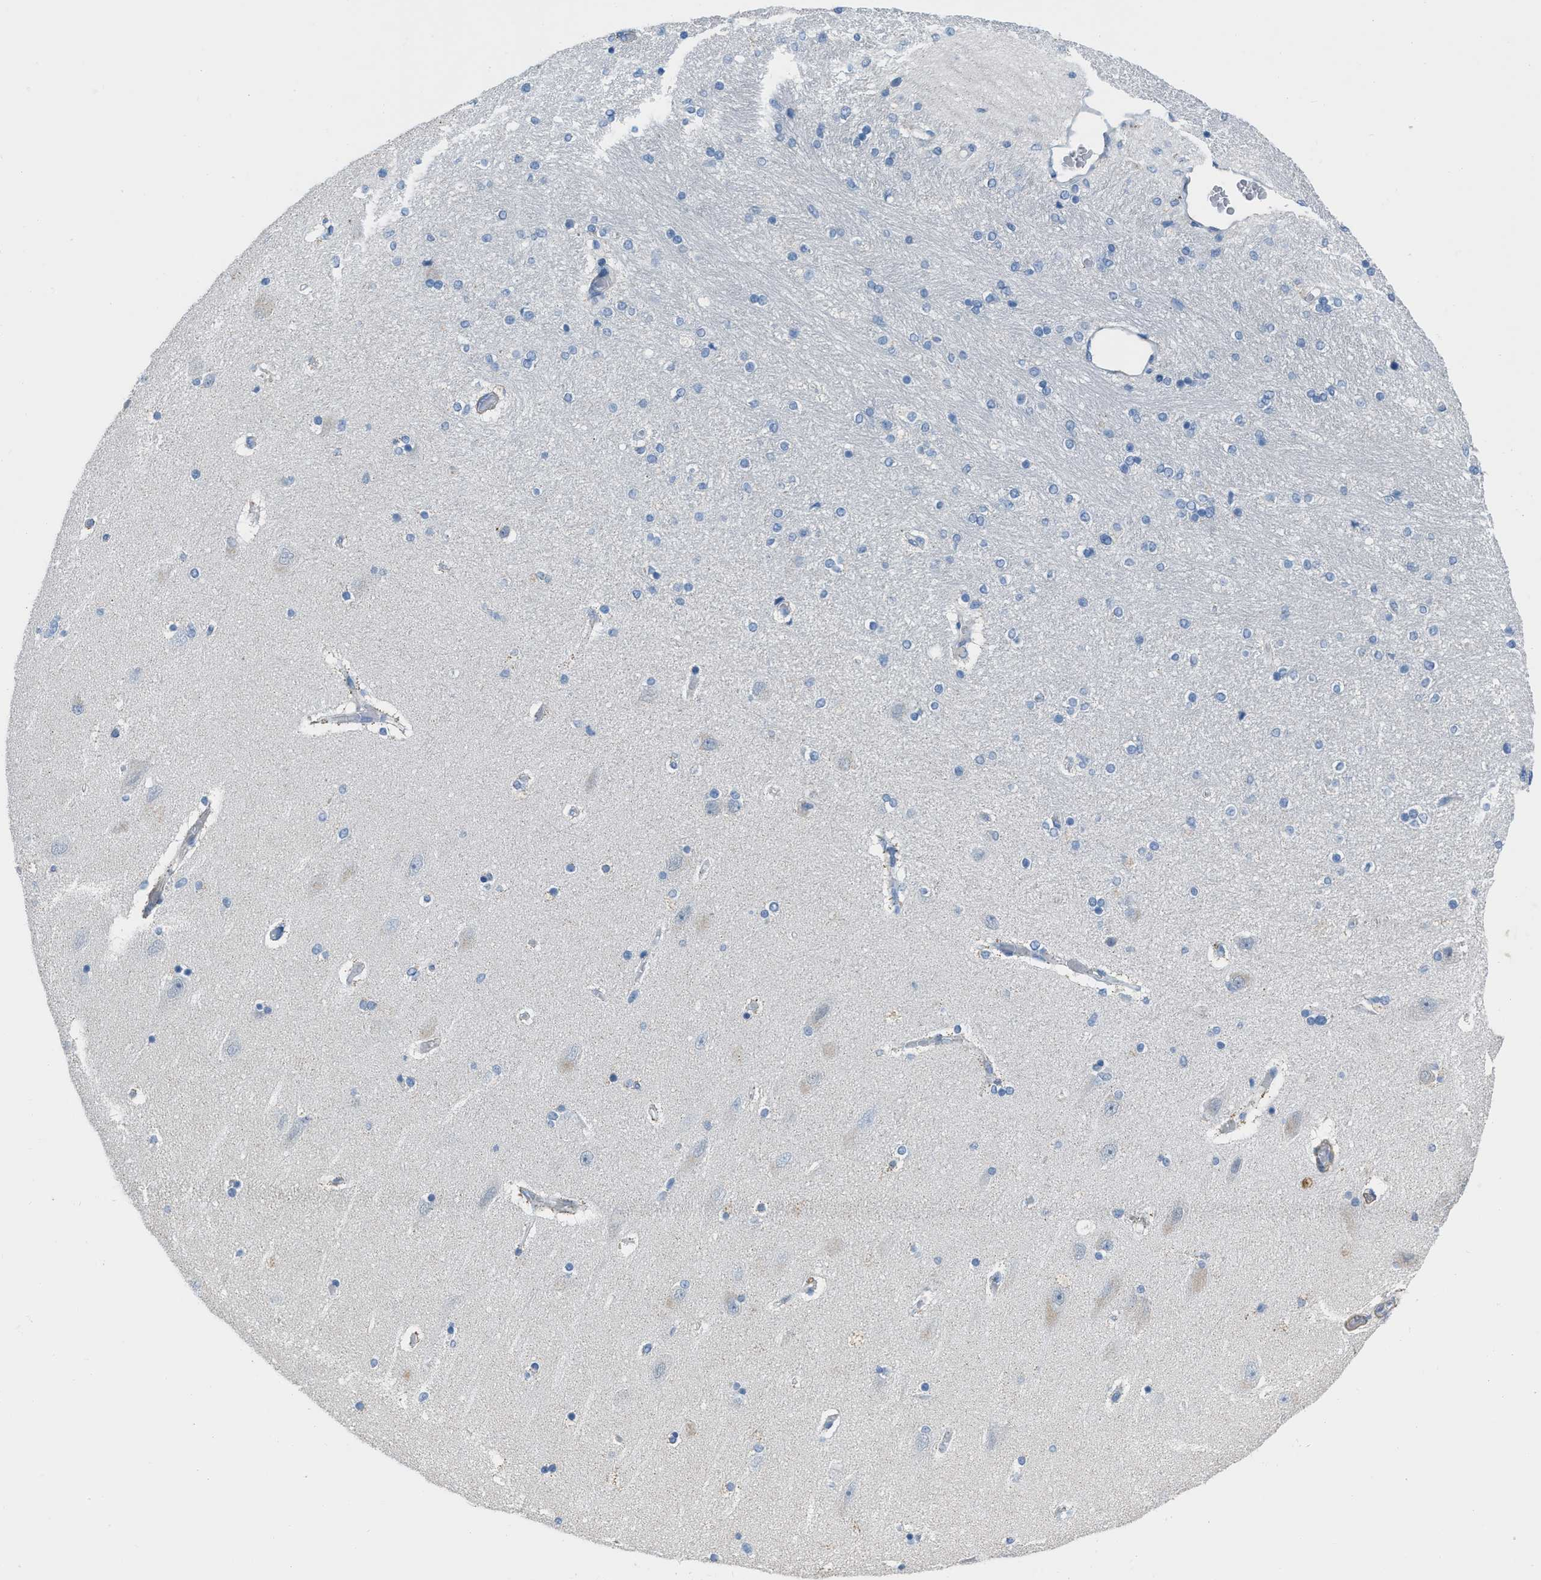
{"staining": {"intensity": "negative", "quantity": "none", "location": "none"}, "tissue": "hippocampus", "cell_type": "Glial cells", "image_type": "normal", "snomed": [{"axis": "morphology", "description": "Normal tissue, NOS"}, {"axis": "topography", "description": "Hippocampus"}], "caption": "High magnification brightfield microscopy of benign hippocampus stained with DAB (3,3'-diaminobenzidine) (brown) and counterstained with hematoxylin (blue): glial cells show no significant positivity. (DAB immunohistochemistry (IHC) visualized using brightfield microscopy, high magnification).", "gene": "SPATC1L", "patient": {"sex": "female", "age": 54}}